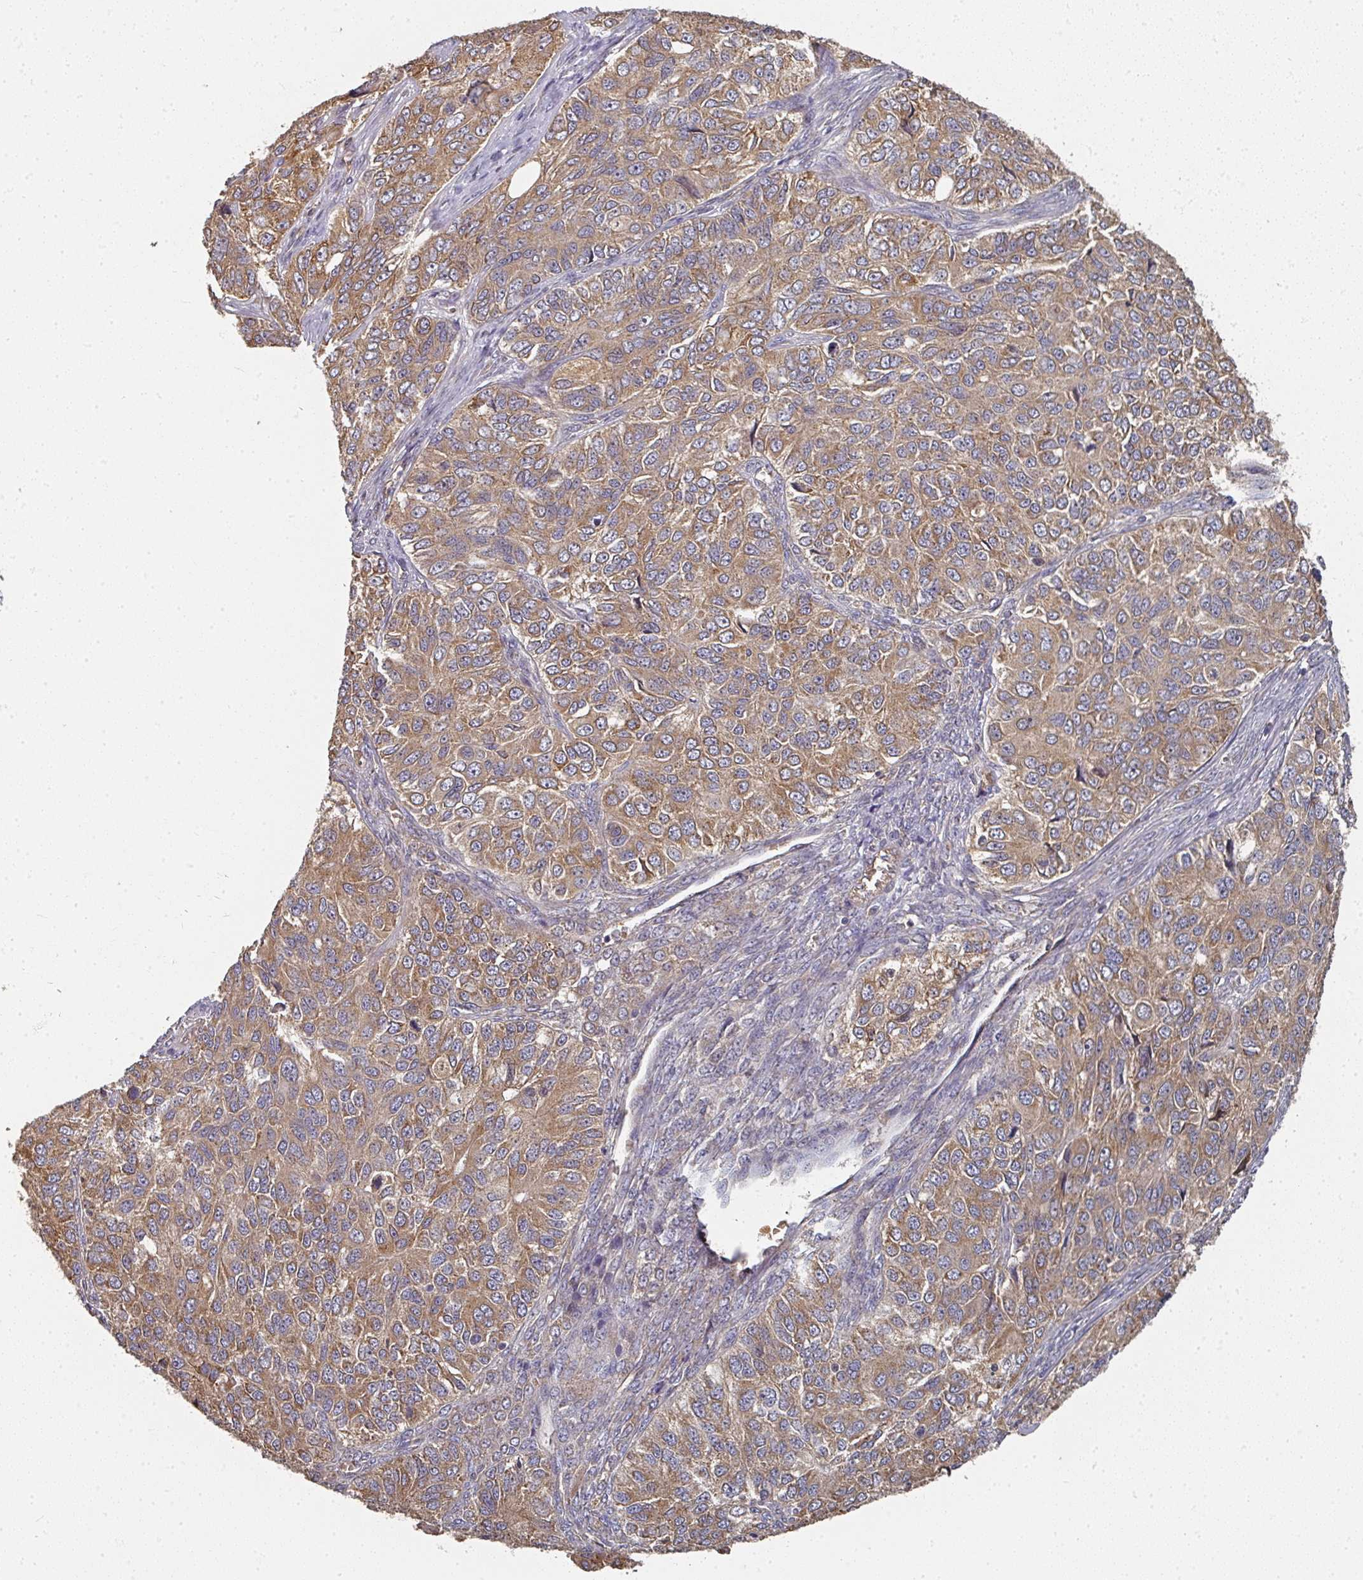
{"staining": {"intensity": "moderate", "quantity": ">75%", "location": "cytoplasmic/membranous"}, "tissue": "ovarian cancer", "cell_type": "Tumor cells", "image_type": "cancer", "snomed": [{"axis": "morphology", "description": "Carcinoma, endometroid"}, {"axis": "topography", "description": "Ovary"}], "caption": "Human endometroid carcinoma (ovarian) stained for a protein (brown) demonstrates moderate cytoplasmic/membranous positive staining in approximately >75% of tumor cells.", "gene": "EDEM2", "patient": {"sex": "female", "age": 51}}